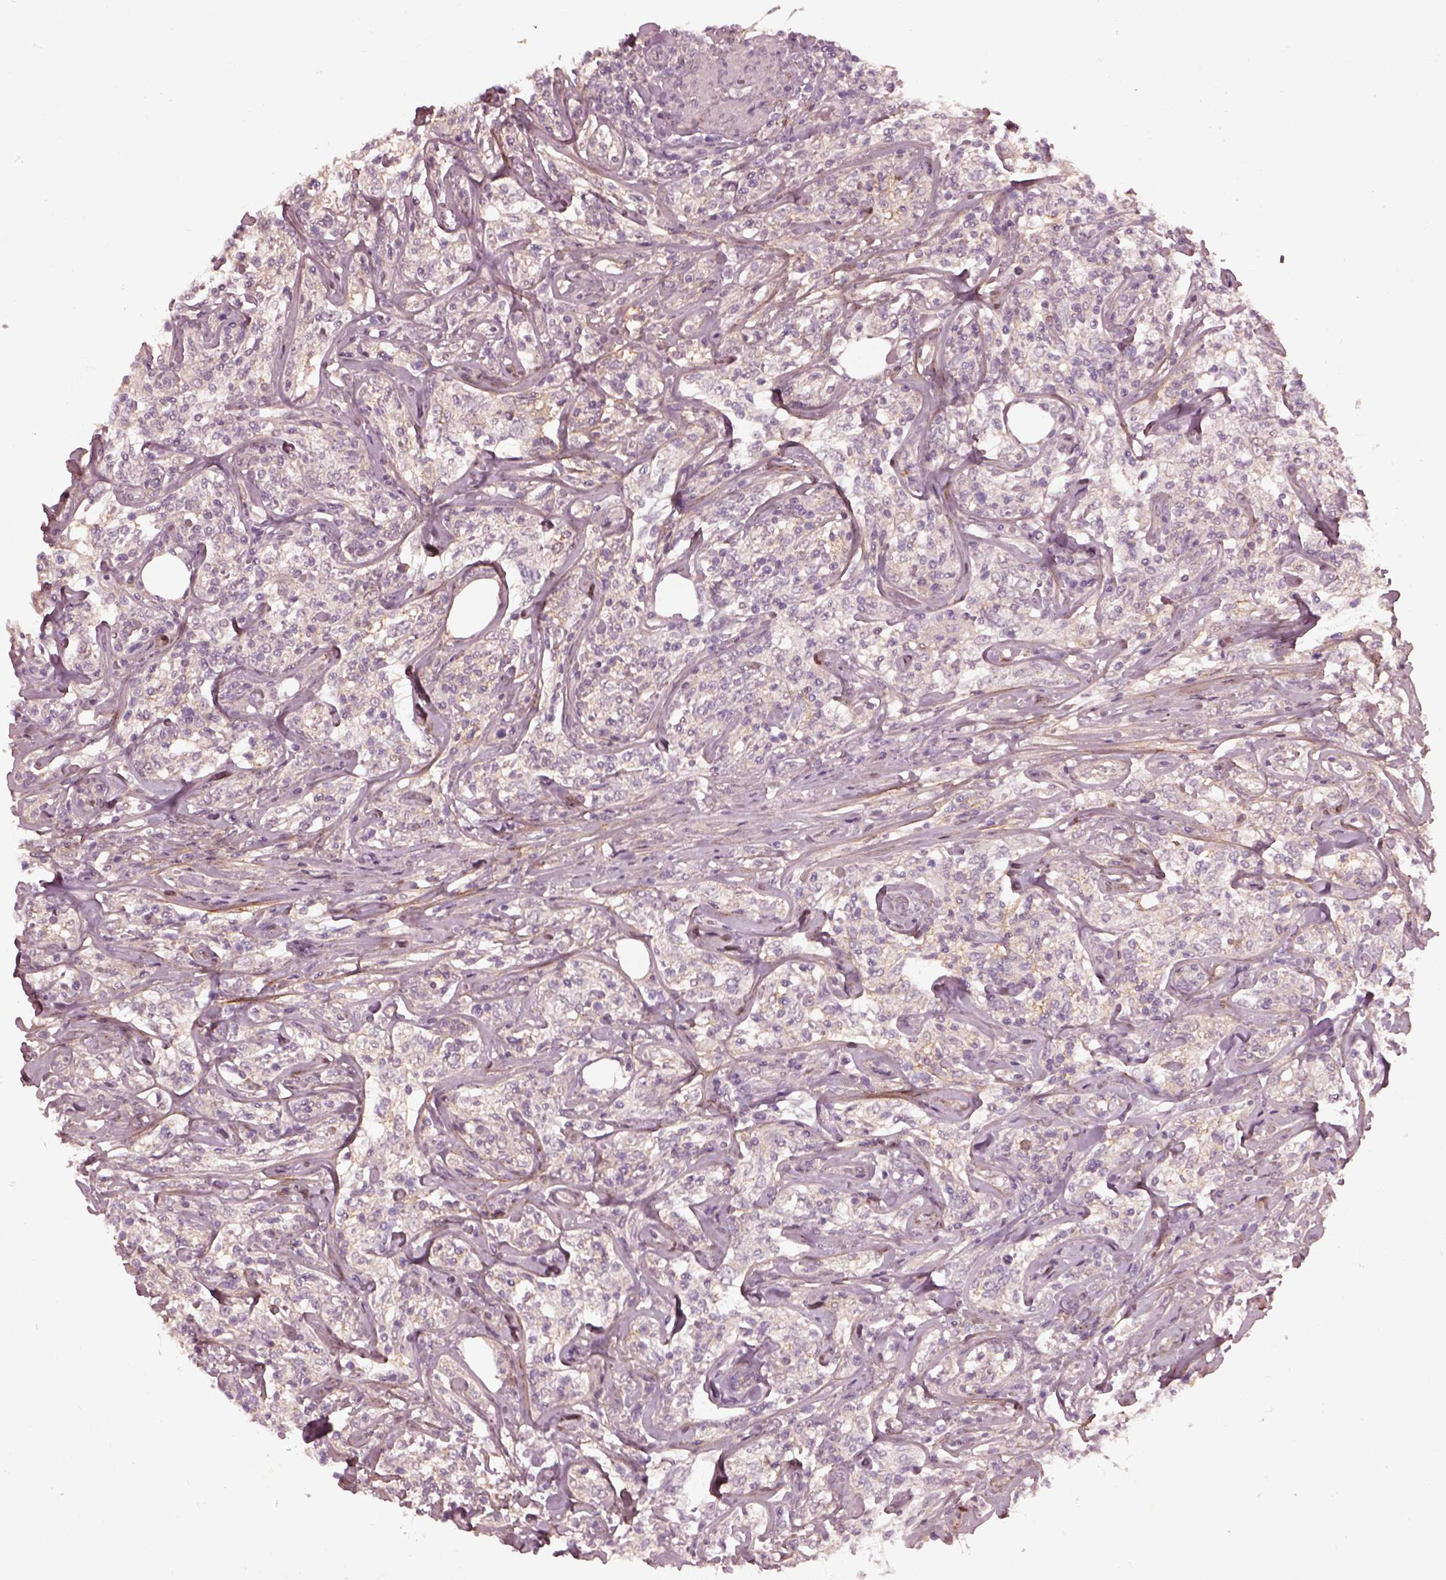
{"staining": {"intensity": "negative", "quantity": "none", "location": "none"}, "tissue": "lymphoma", "cell_type": "Tumor cells", "image_type": "cancer", "snomed": [{"axis": "morphology", "description": "Malignant lymphoma, non-Hodgkin's type, High grade"}, {"axis": "topography", "description": "Lymph node"}], "caption": "Immunohistochemistry (IHC) micrograph of human malignant lymphoma, non-Hodgkin's type (high-grade) stained for a protein (brown), which displays no expression in tumor cells.", "gene": "EFEMP1", "patient": {"sex": "female", "age": 84}}